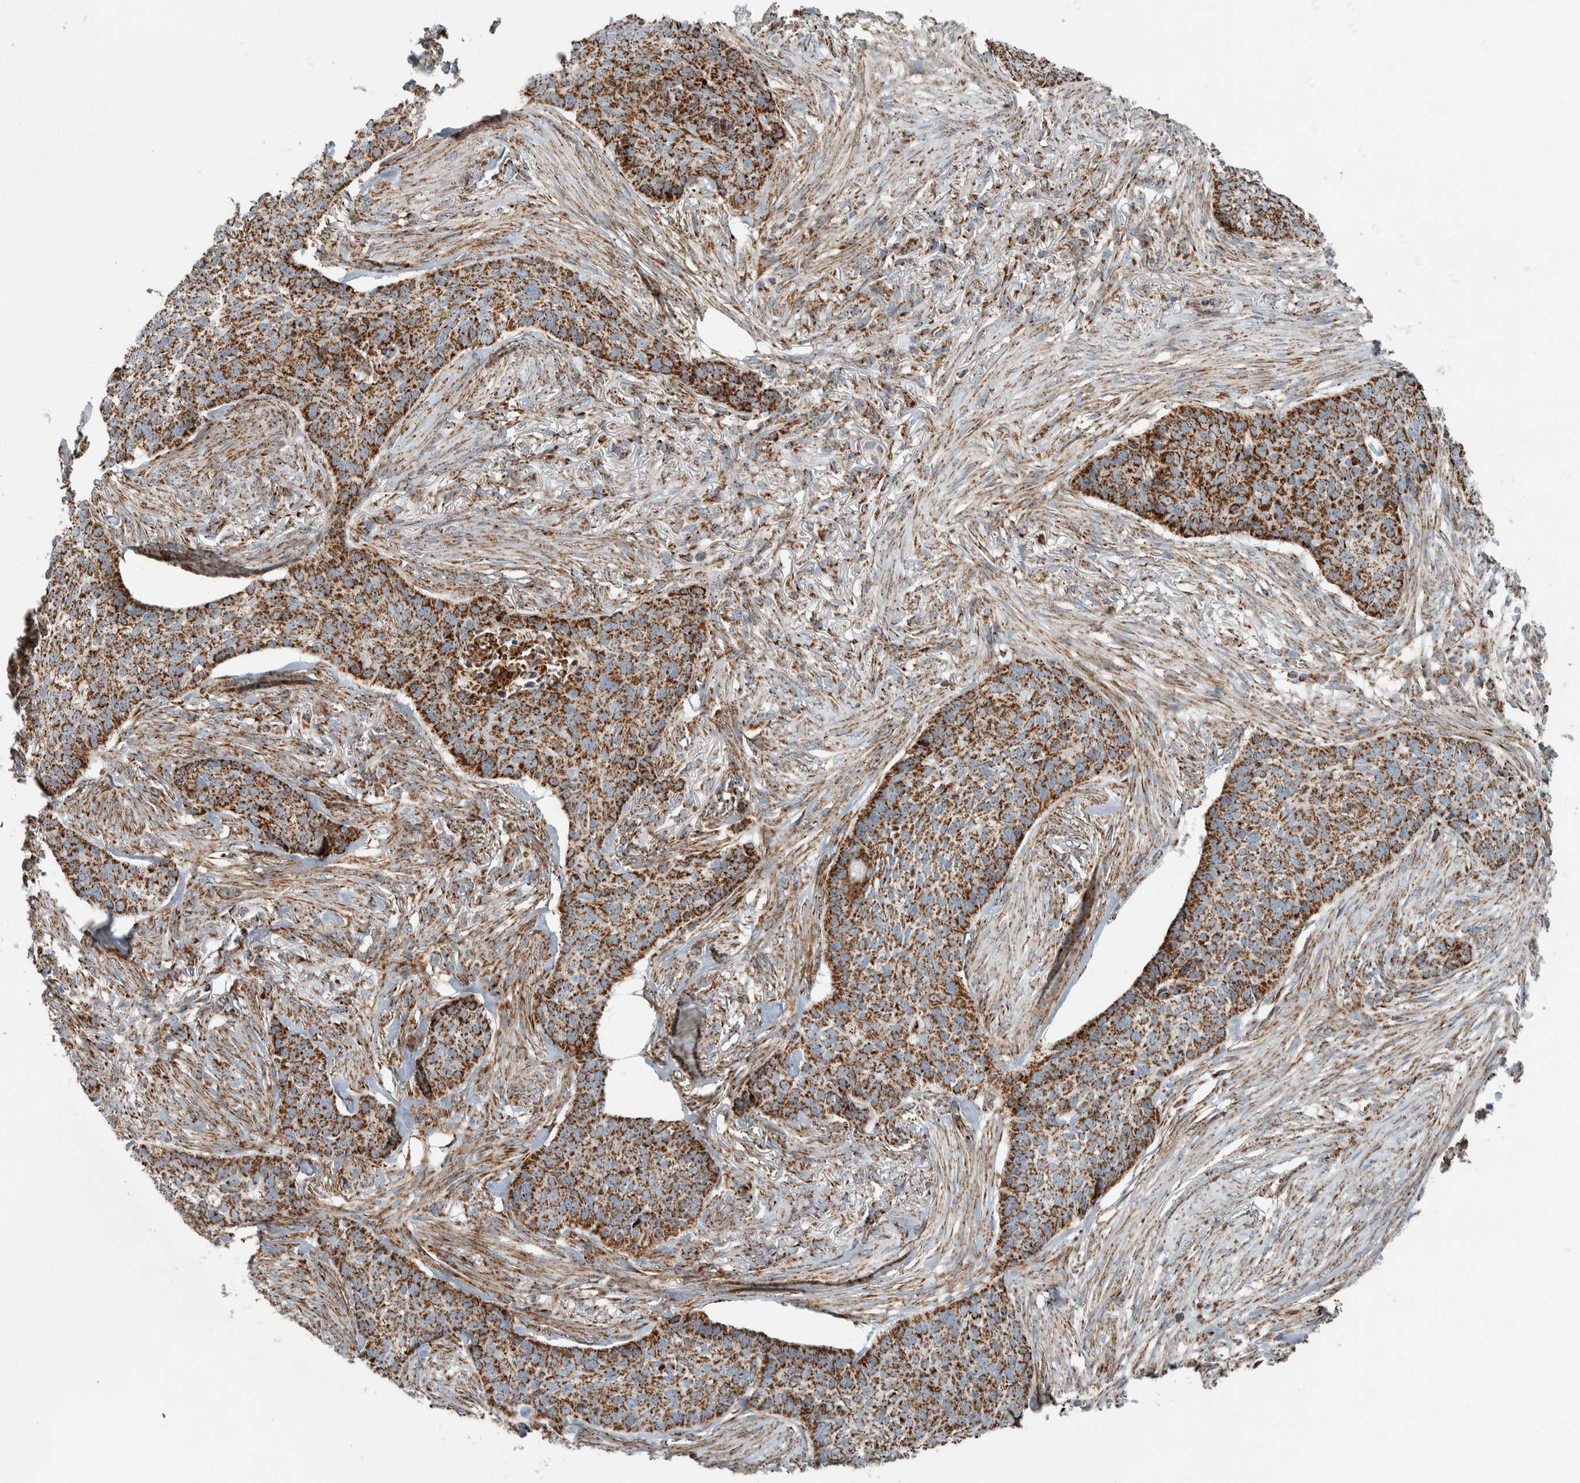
{"staining": {"intensity": "moderate", "quantity": ">75%", "location": "cytoplasmic/membranous"}, "tissue": "skin cancer", "cell_type": "Tumor cells", "image_type": "cancer", "snomed": [{"axis": "morphology", "description": "Basal cell carcinoma"}, {"axis": "topography", "description": "Skin"}], "caption": "Immunohistochemical staining of human skin cancer (basal cell carcinoma) shows moderate cytoplasmic/membranous protein positivity in approximately >75% of tumor cells.", "gene": "CNTROB", "patient": {"sex": "male", "age": 85}}